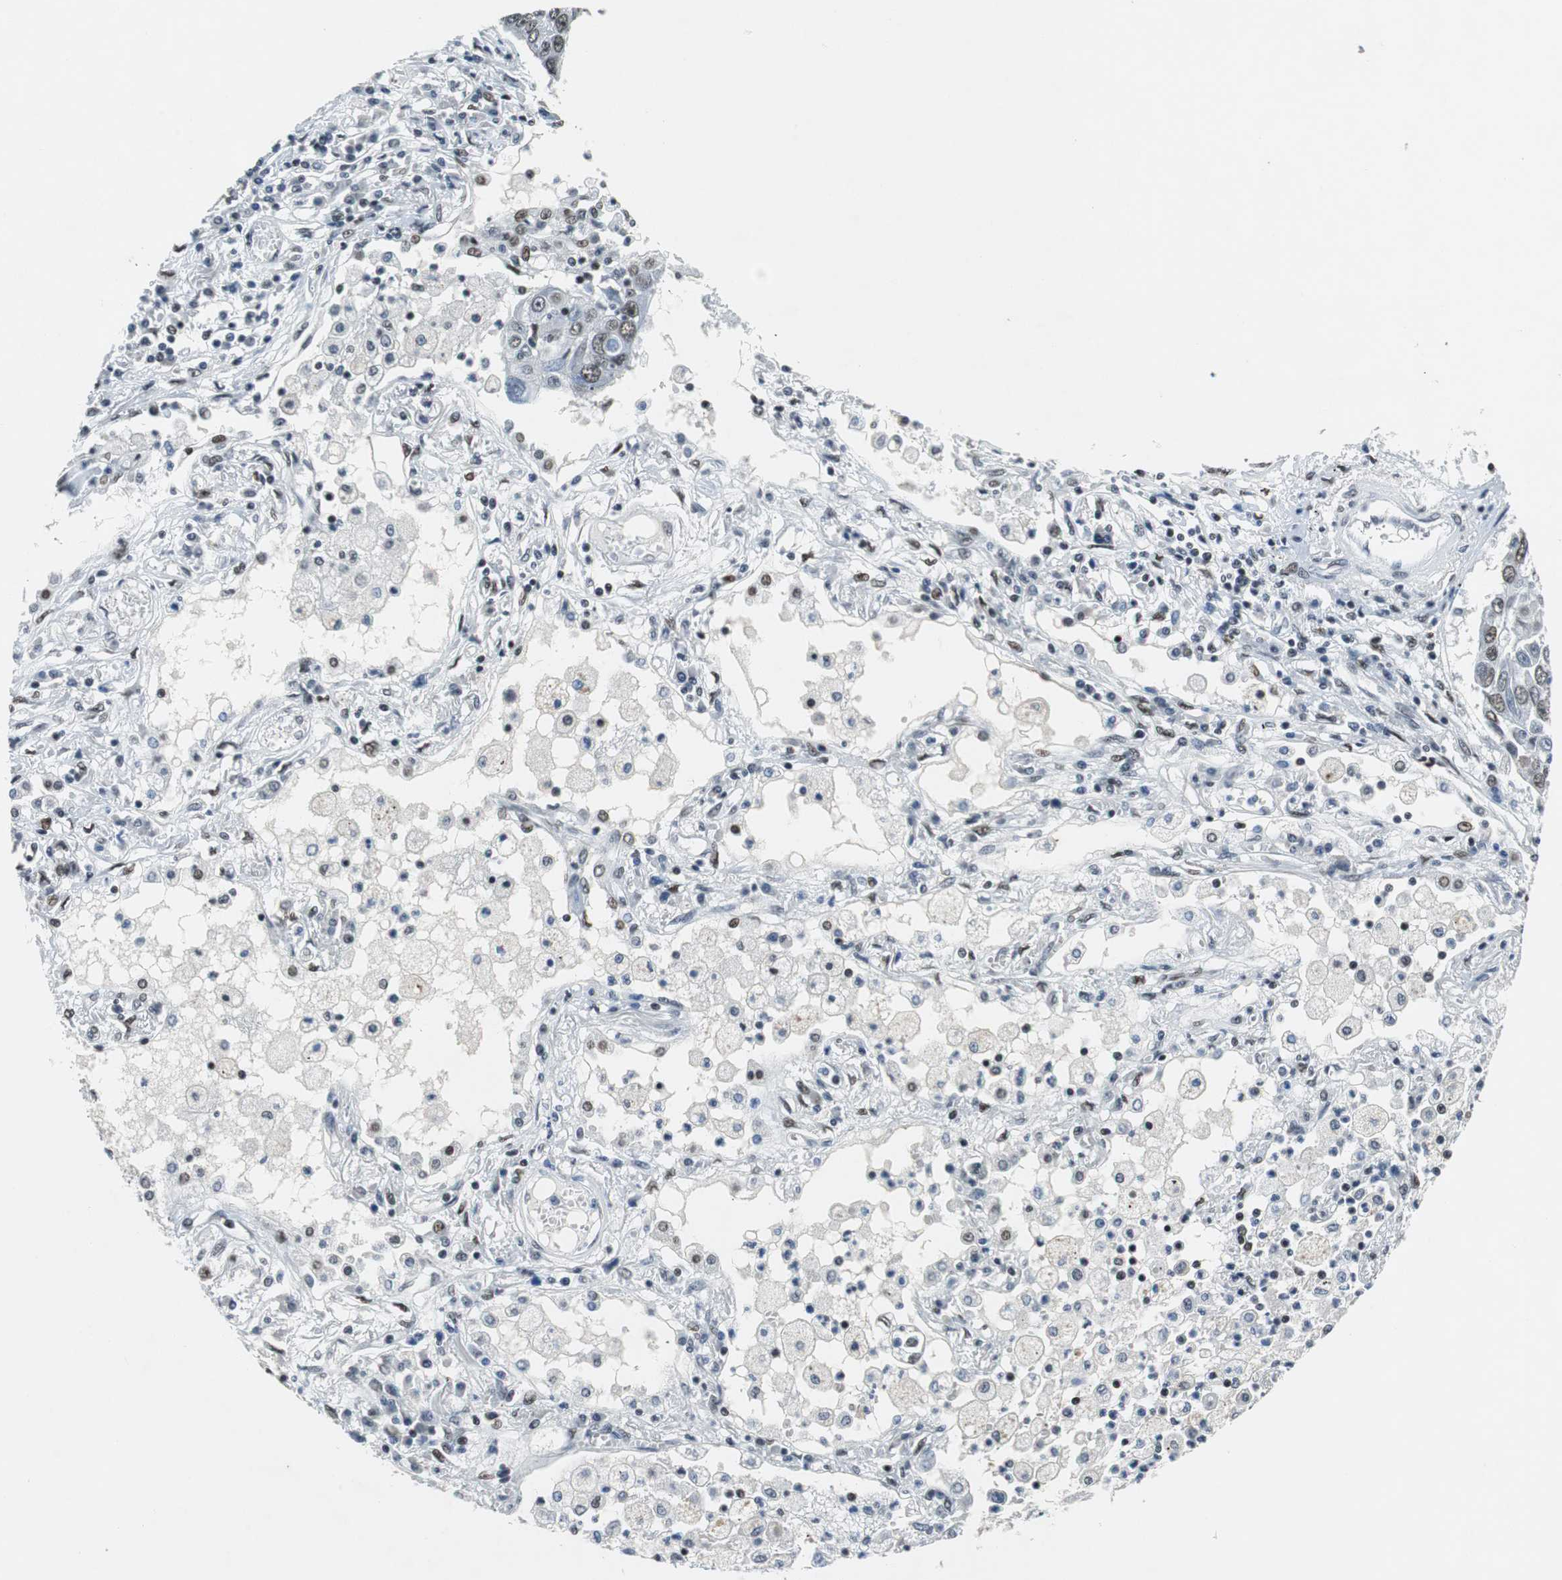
{"staining": {"intensity": "weak", "quantity": "25%-75%", "location": "nuclear"}, "tissue": "lung cancer", "cell_type": "Tumor cells", "image_type": "cancer", "snomed": [{"axis": "morphology", "description": "Squamous cell carcinoma, NOS"}, {"axis": "topography", "description": "Lung"}], "caption": "Immunohistochemical staining of human lung squamous cell carcinoma displays low levels of weak nuclear positivity in approximately 25%-75% of tumor cells.", "gene": "HDAC3", "patient": {"sex": "male", "age": 71}}